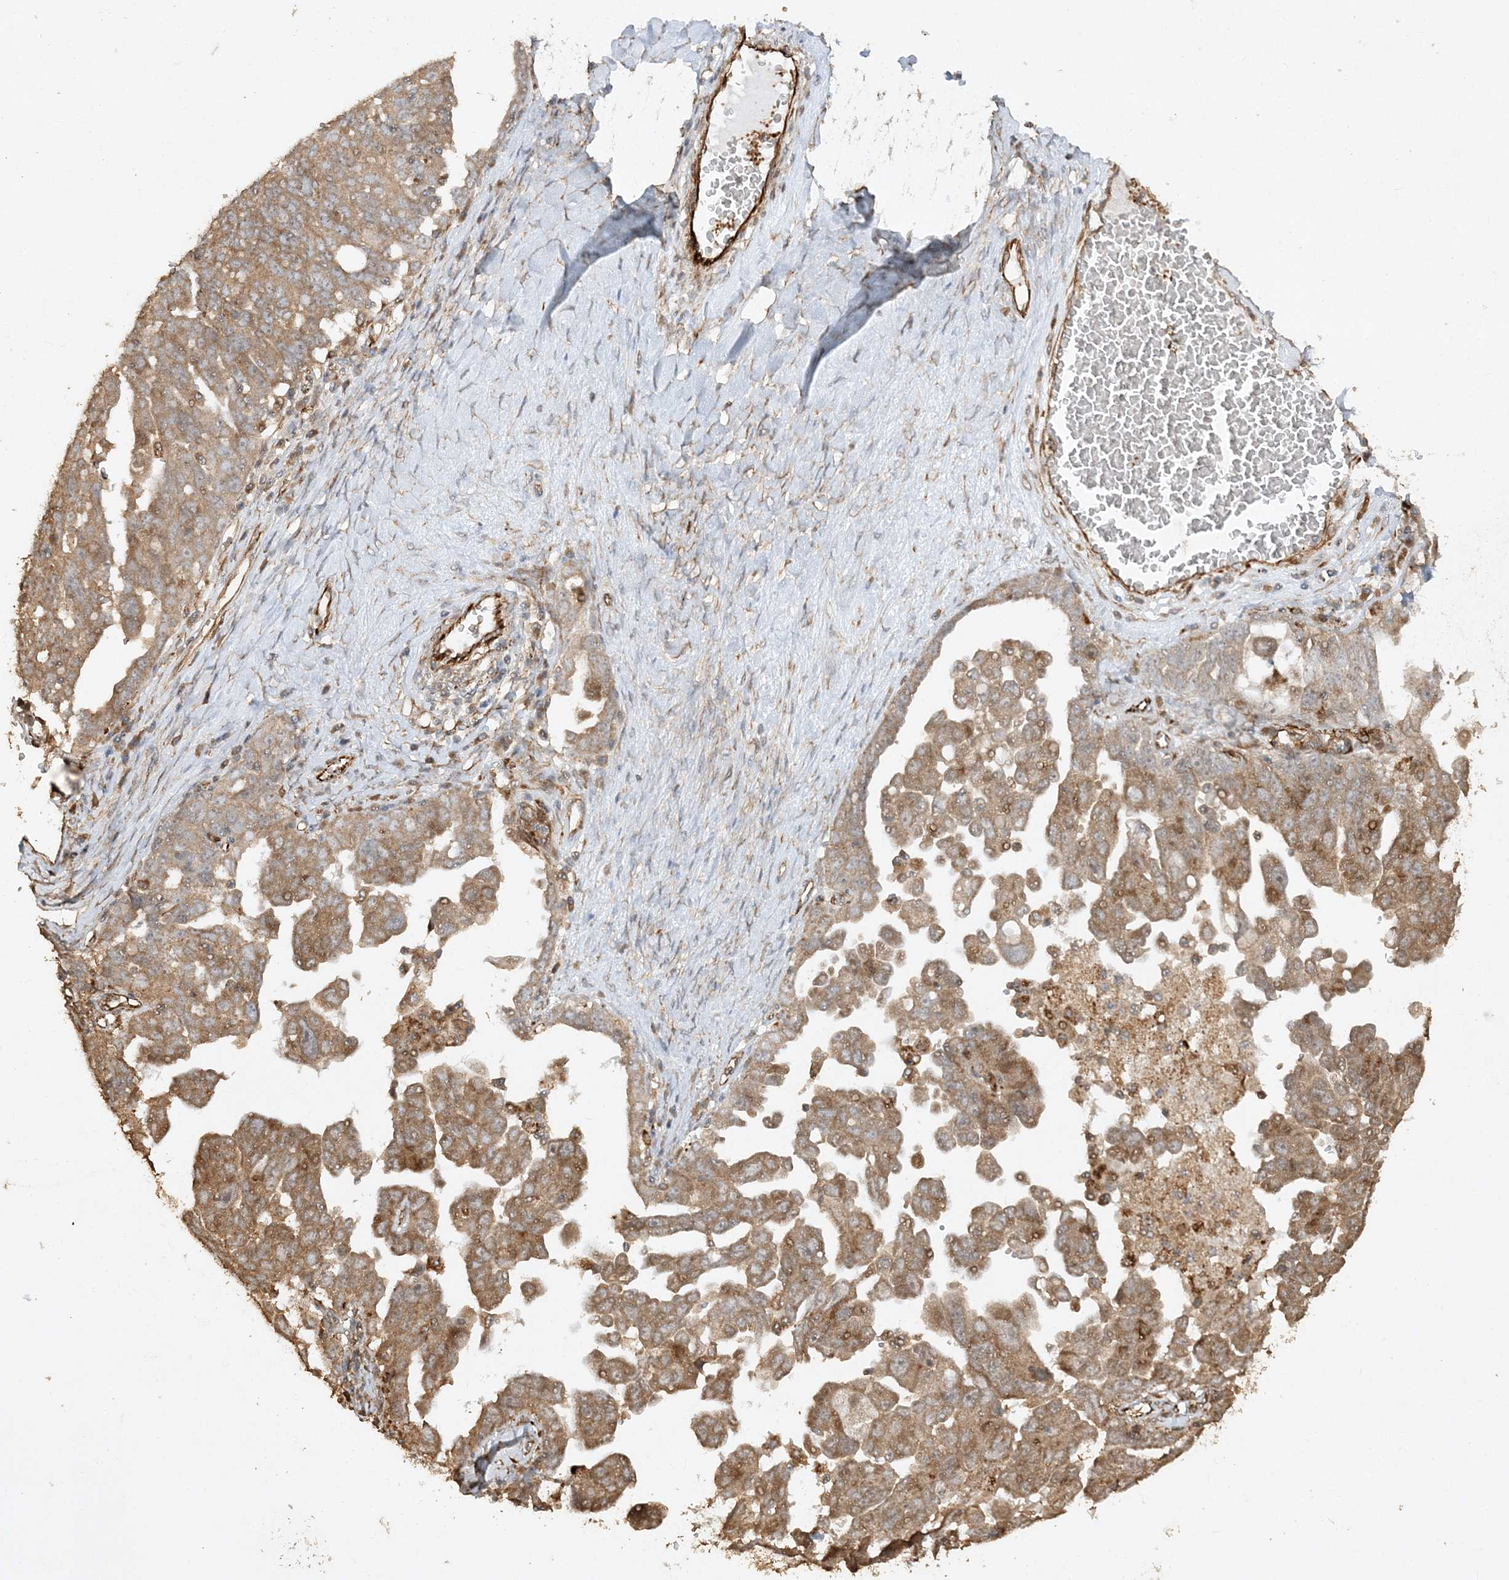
{"staining": {"intensity": "moderate", "quantity": ">75%", "location": "cytoplasmic/membranous"}, "tissue": "ovarian cancer", "cell_type": "Tumor cells", "image_type": "cancer", "snomed": [{"axis": "morphology", "description": "Carcinoma, endometroid"}, {"axis": "topography", "description": "Ovary"}], "caption": "Brown immunohistochemical staining in human ovarian cancer (endometroid carcinoma) demonstrates moderate cytoplasmic/membranous positivity in about >75% of tumor cells. (IHC, brightfield microscopy, high magnification).", "gene": "AVPI1", "patient": {"sex": "female", "age": 62}}